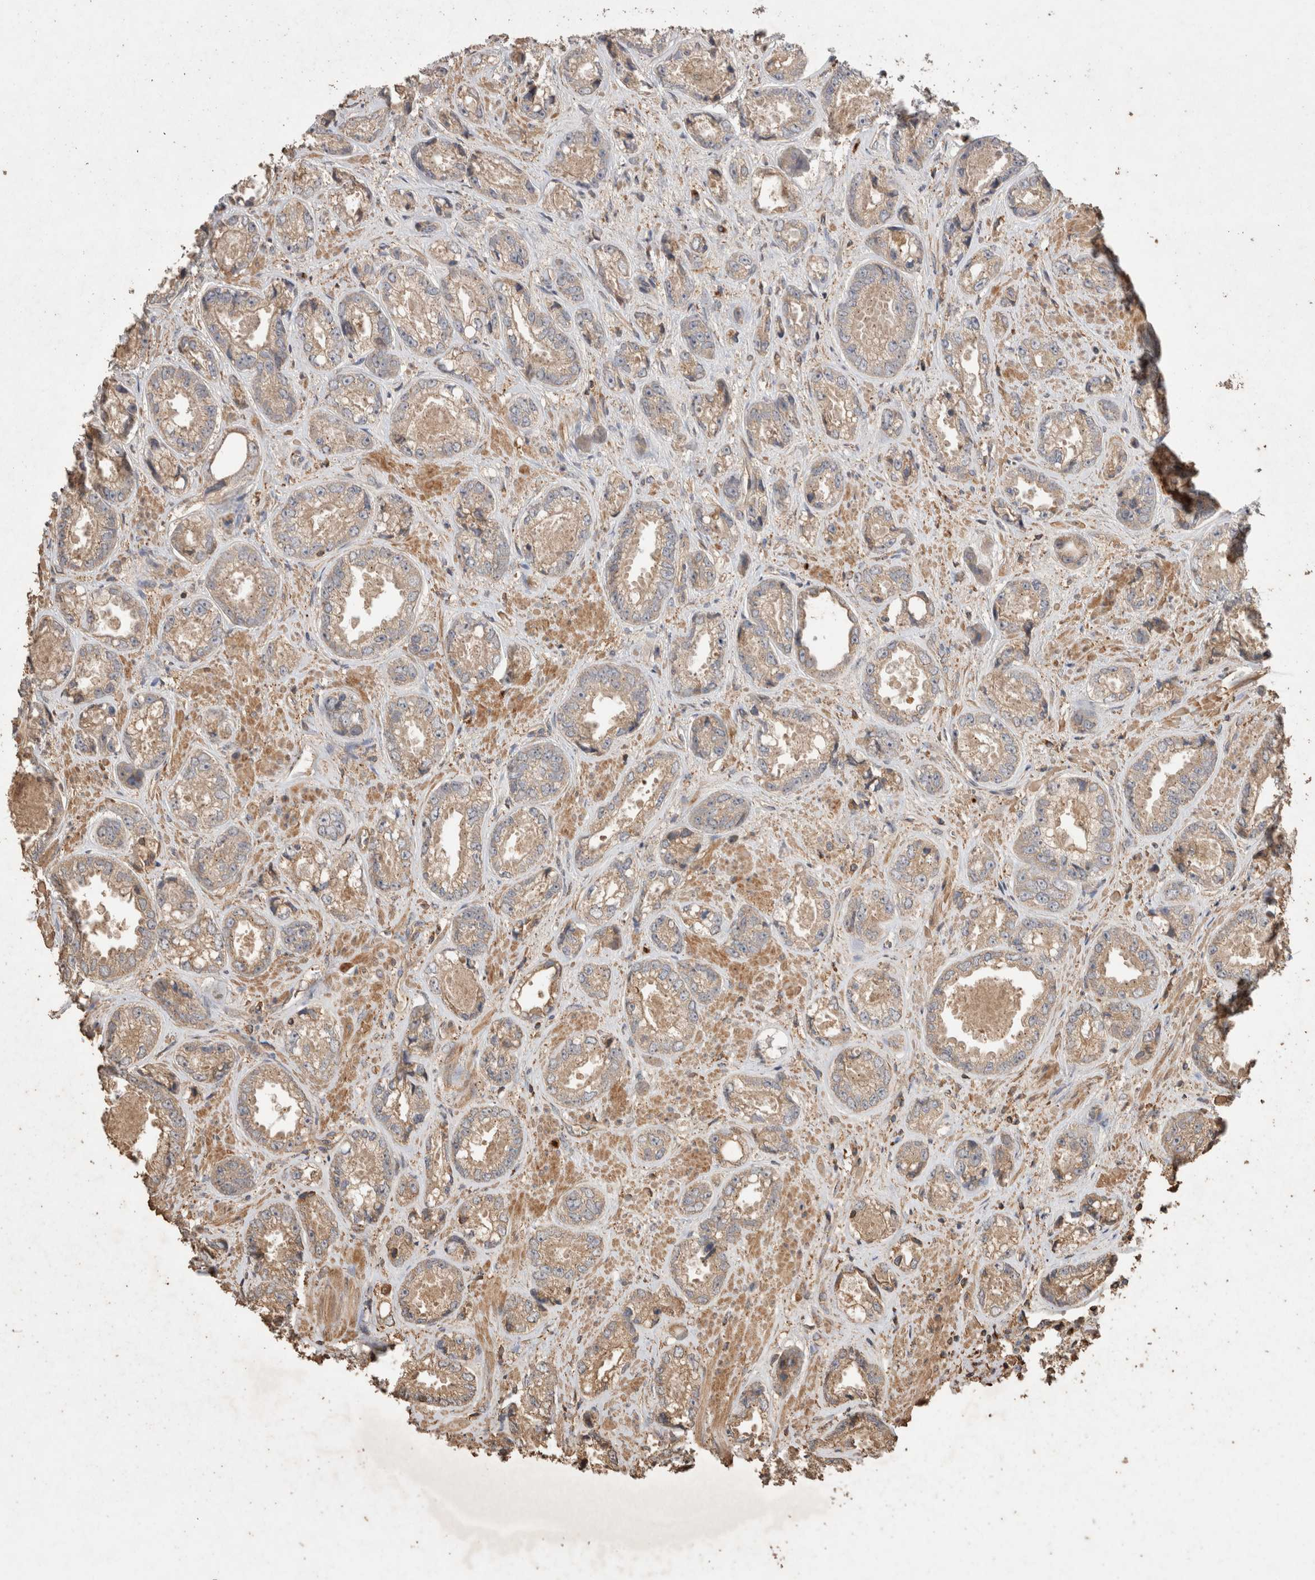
{"staining": {"intensity": "weak", "quantity": ">75%", "location": "cytoplasmic/membranous"}, "tissue": "prostate cancer", "cell_type": "Tumor cells", "image_type": "cancer", "snomed": [{"axis": "morphology", "description": "Adenocarcinoma, High grade"}, {"axis": "topography", "description": "Prostate"}], "caption": "Brown immunohistochemical staining in human high-grade adenocarcinoma (prostate) demonstrates weak cytoplasmic/membranous positivity in approximately >75% of tumor cells.", "gene": "SNX31", "patient": {"sex": "male", "age": 61}}